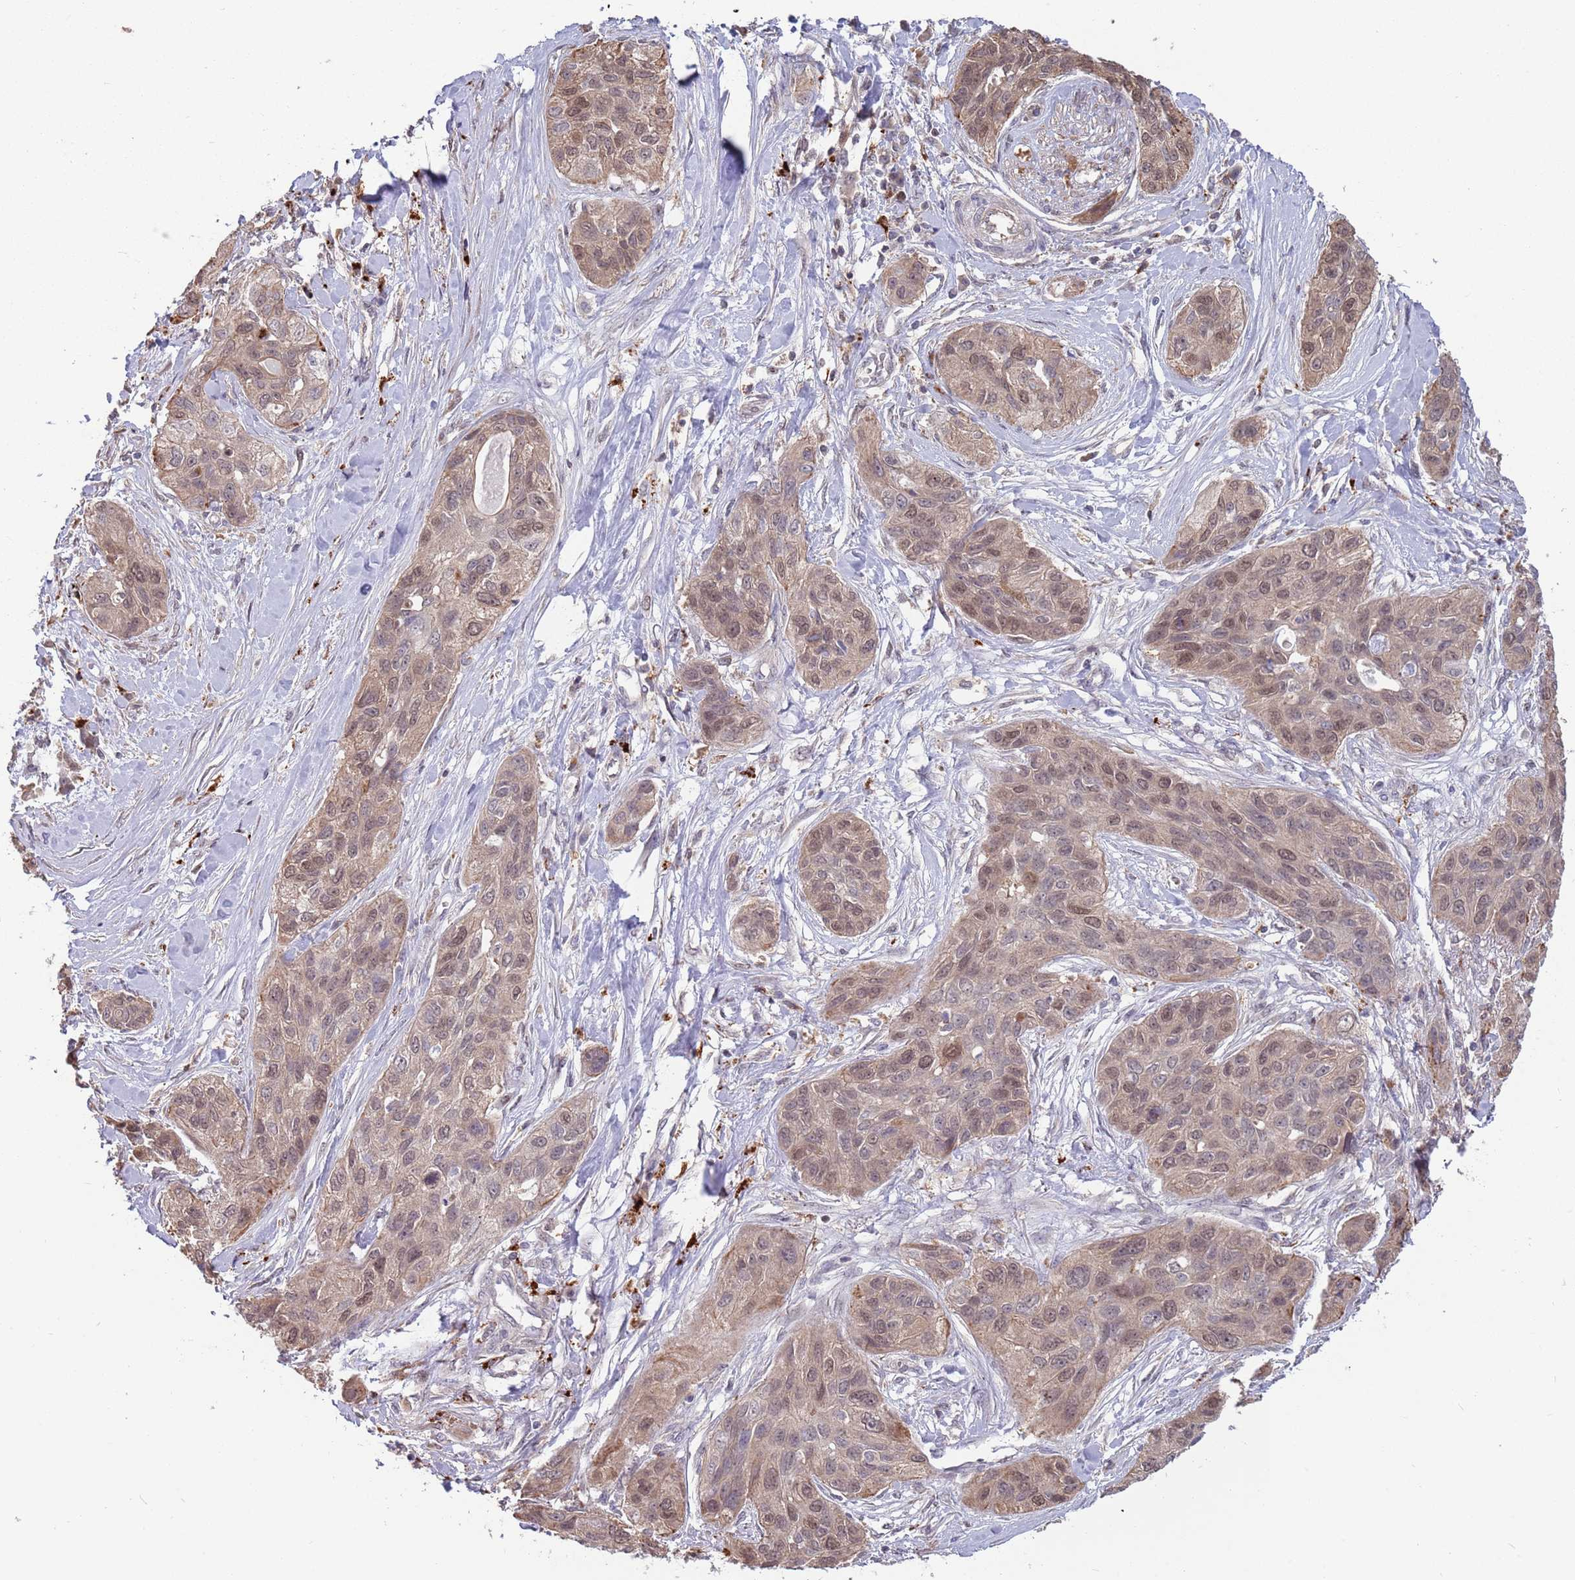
{"staining": {"intensity": "weak", "quantity": "<25%", "location": "cytoplasmic/membranous,nuclear"}, "tissue": "lung cancer", "cell_type": "Tumor cells", "image_type": "cancer", "snomed": [{"axis": "morphology", "description": "Squamous cell carcinoma, NOS"}, {"axis": "topography", "description": "Lung"}], "caption": "A histopathology image of human lung squamous cell carcinoma is negative for staining in tumor cells.", "gene": "SALL1", "patient": {"sex": "female", "age": 70}}